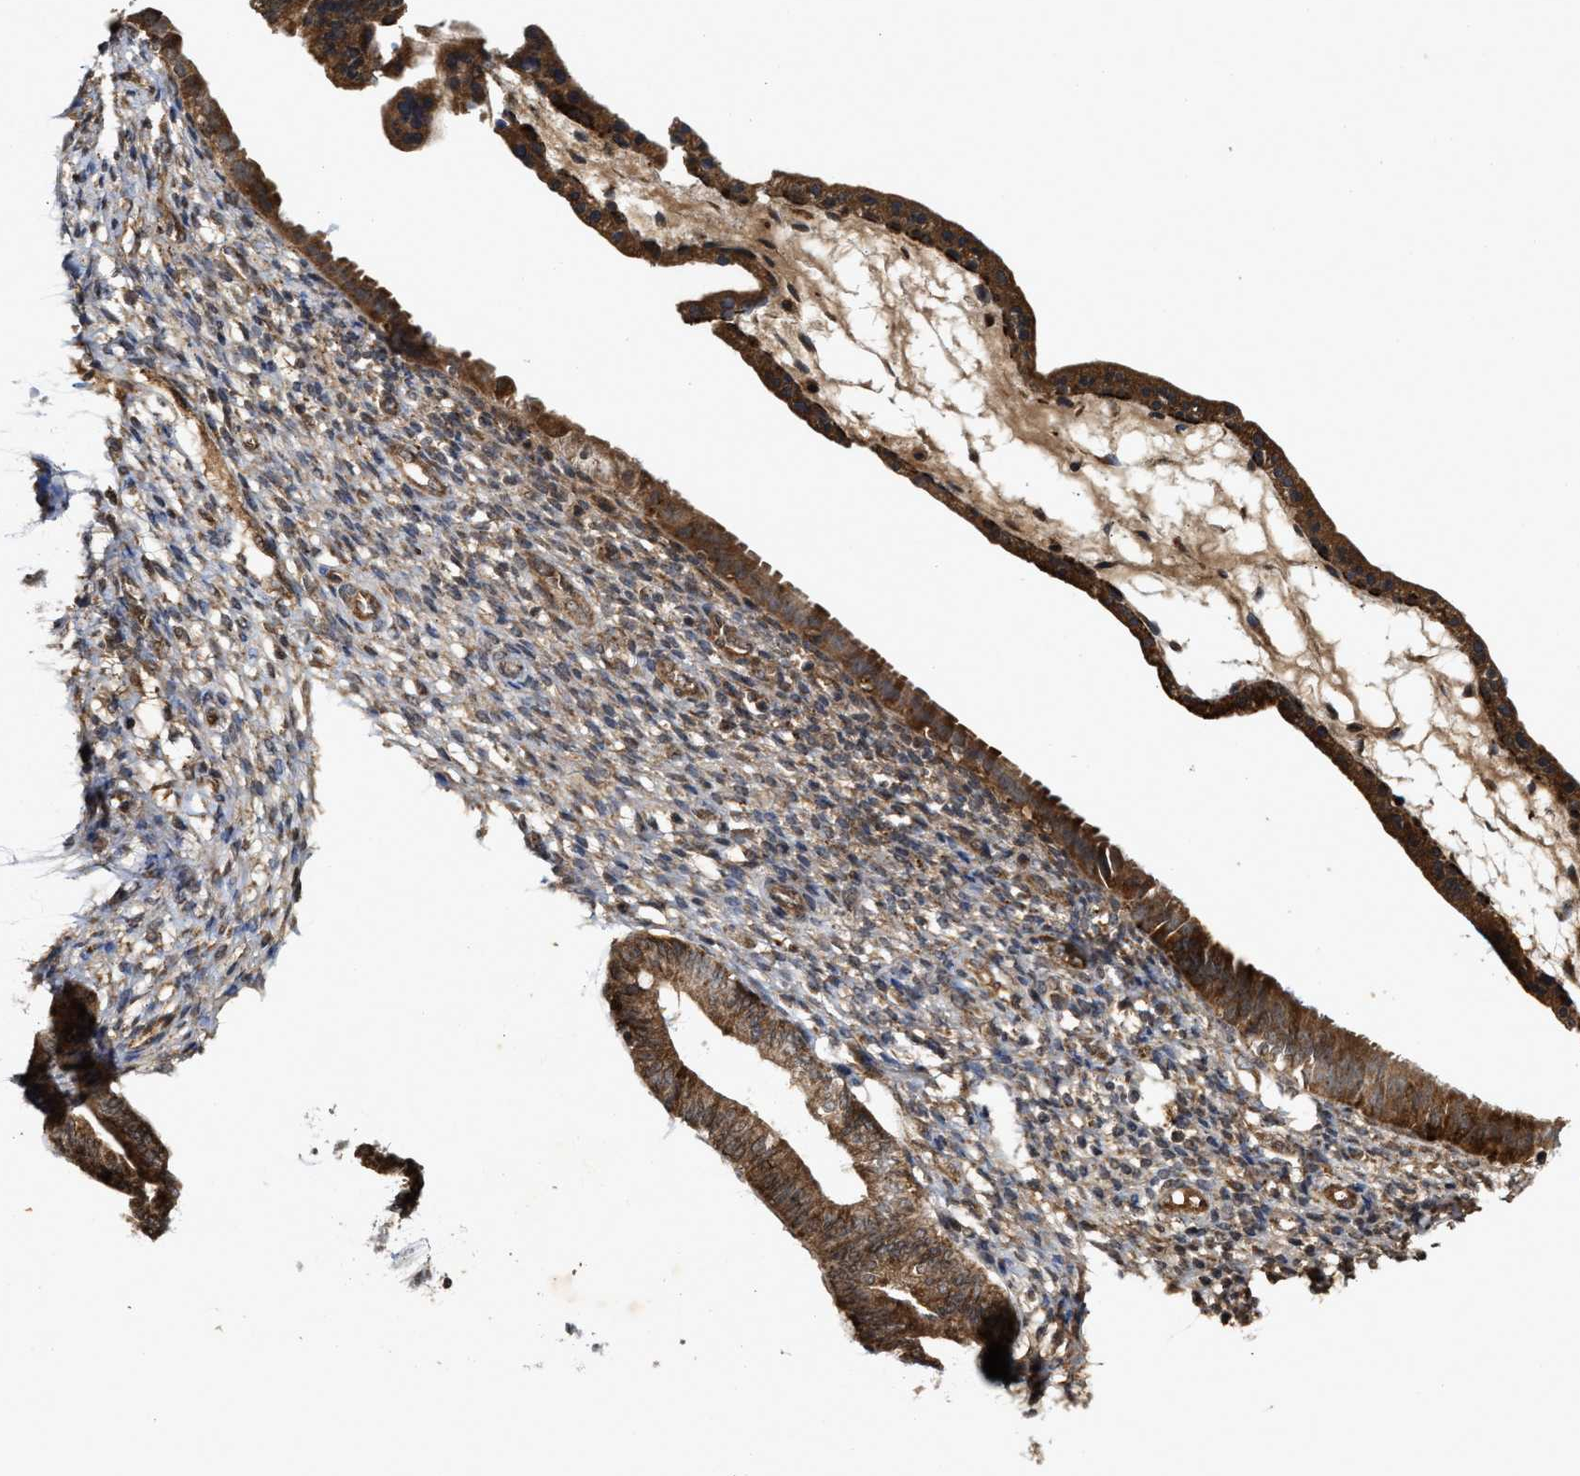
{"staining": {"intensity": "moderate", "quantity": "25%-75%", "location": "cytoplasmic/membranous"}, "tissue": "endometrium", "cell_type": "Cells in endometrial stroma", "image_type": "normal", "snomed": [{"axis": "morphology", "description": "Normal tissue, NOS"}, {"axis": "topography", "description": "Endometrium"}], "caption": "Cells in endometrial stroma exhibit medium levels of moderate cytoplasmic/membranous positivity in approximately 25%-75% of cells in unremarkable endometrium.", "gene": "CFLAR", "patient": {"sex": "female", "age": 61}}